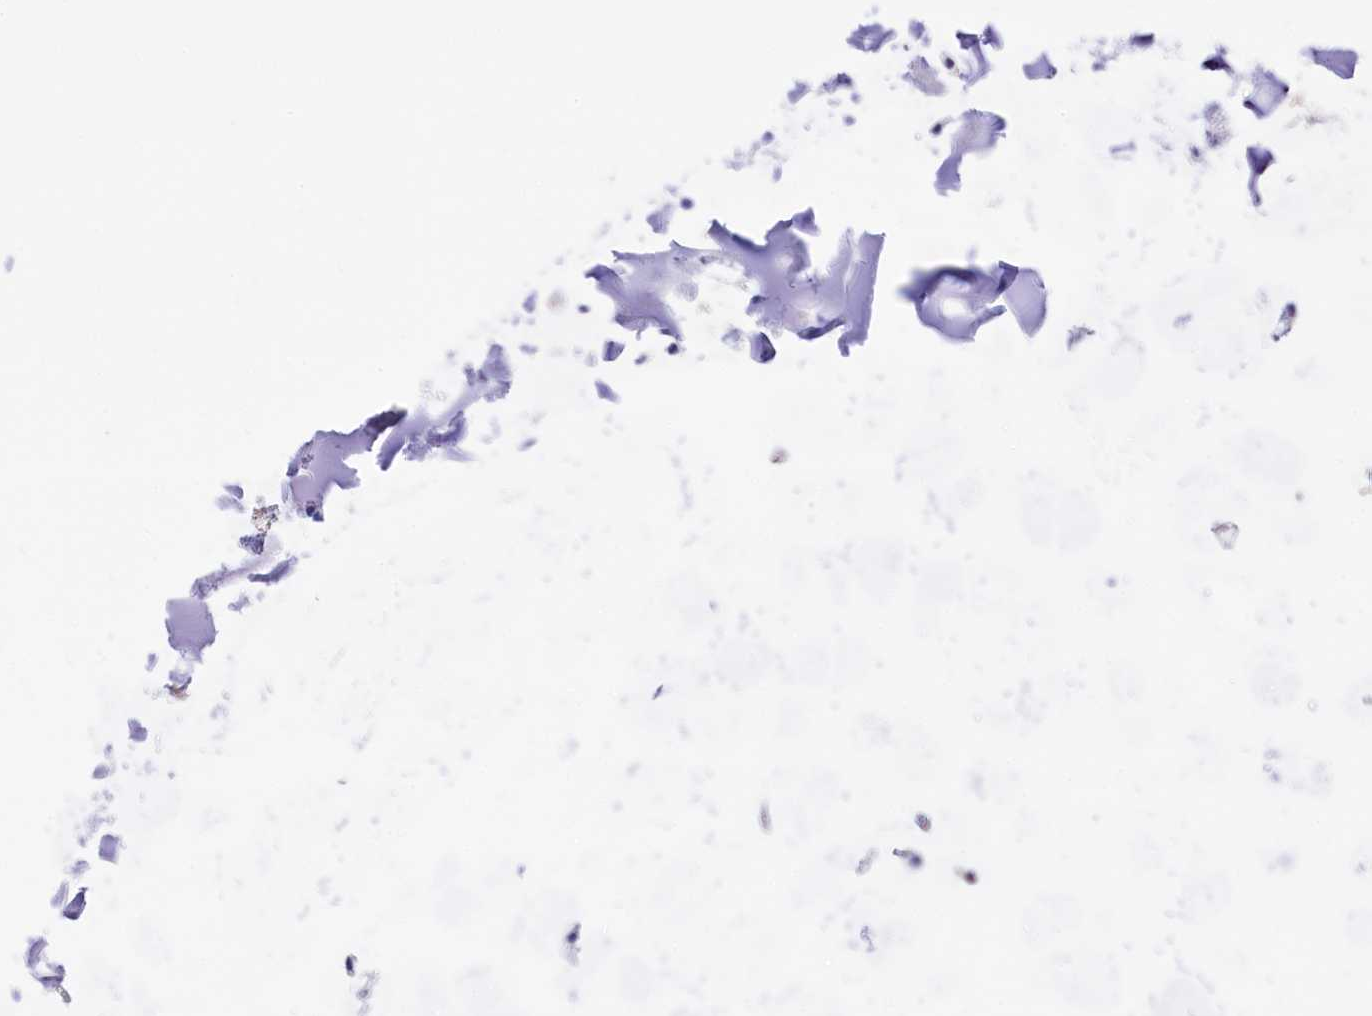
{"staining": {"intensity": "negative", "quantity": "none", "location": "none"}, "tissue": "soft tissue", "cell_type": "Chondrocytes", "image_type": "normal", "snomed": [{"axis": "morphology", "description": "Normal tissue, NOS"}, {"axis": "topography", "description": "Lymph node"}, {"axis": "topography", "description": "Cartilage tissue"}, {"axis": "topography", "description": "Bronchus"}], "caption": "Image shows no significant protein expression in chondrocytes of unremarkable soft tissue.", "gene": "CLC", "patient": {"sex": "male", "age": 63}}